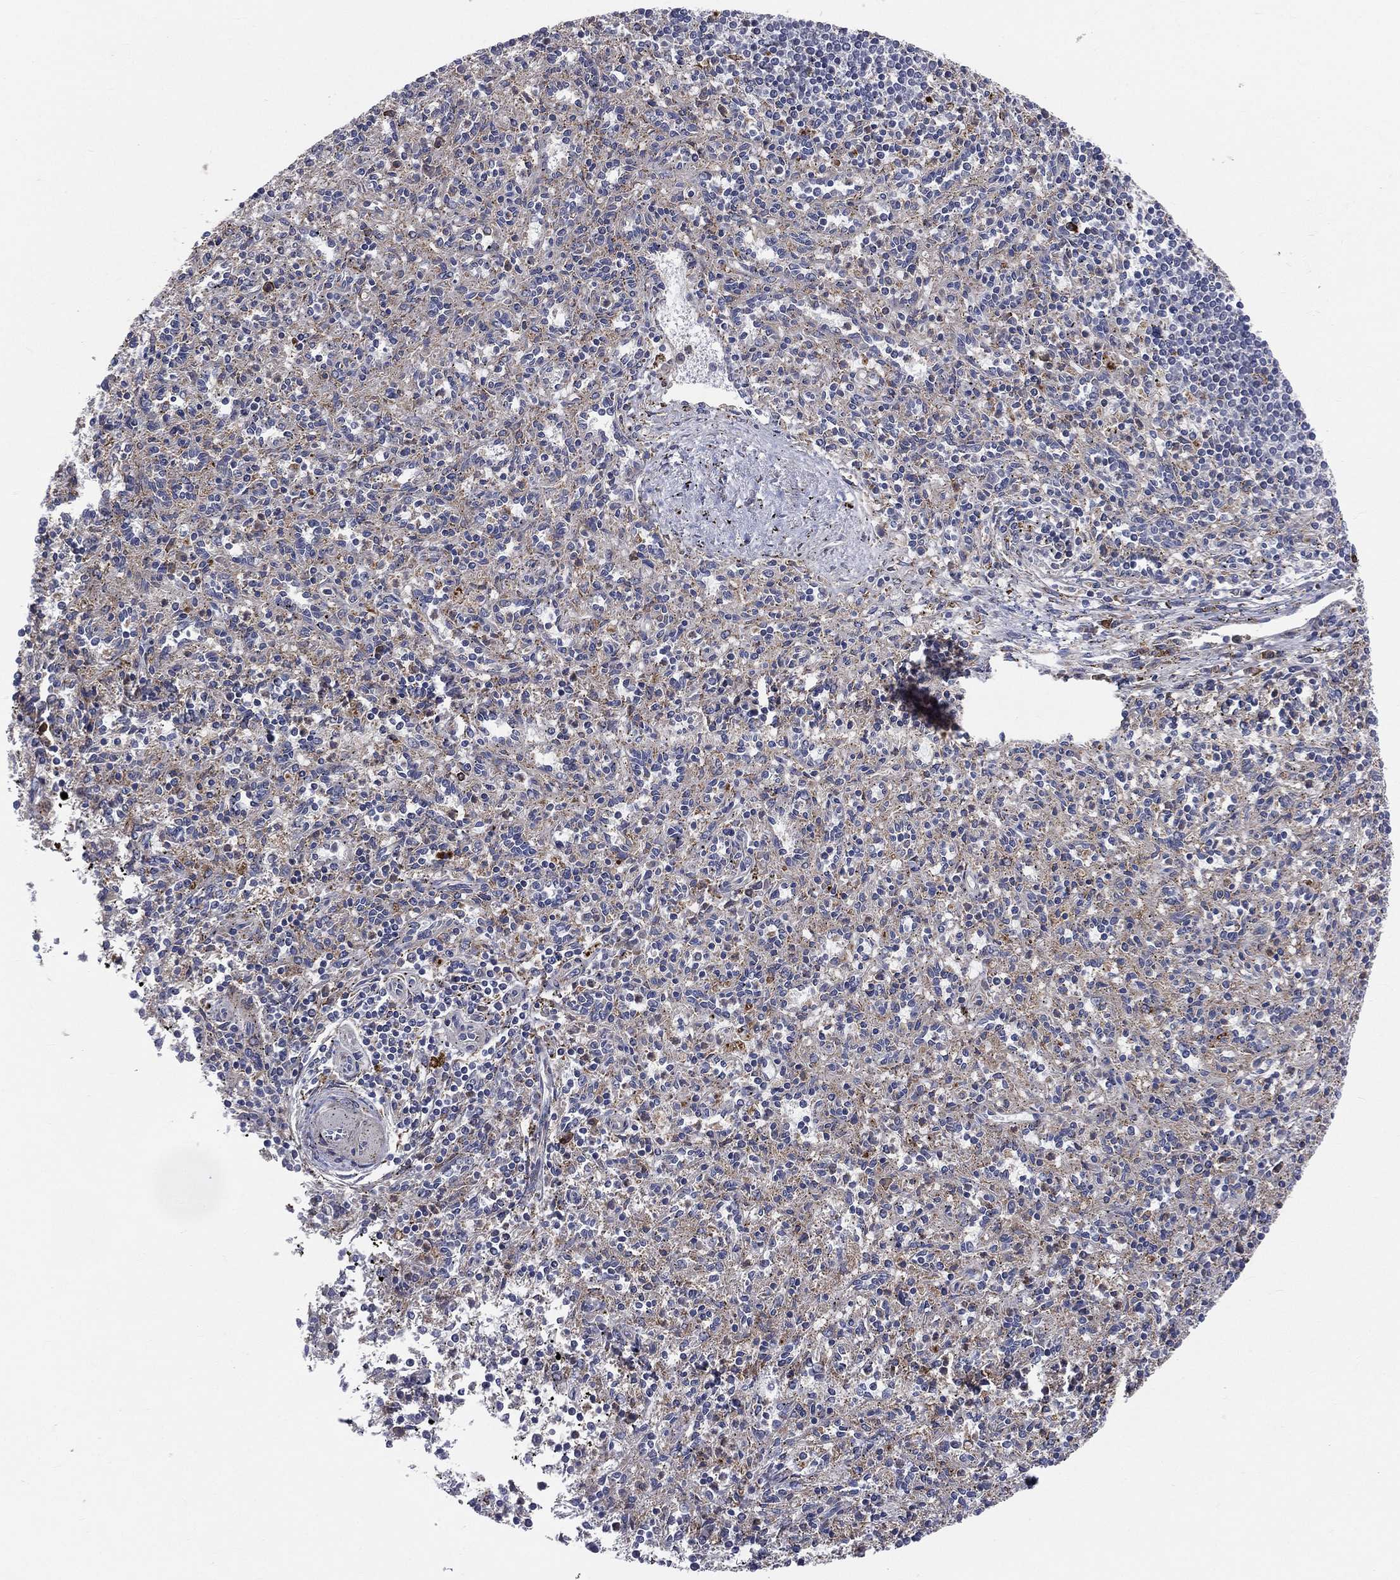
{"staining": {"intensity": "moderate", "quantity": "<25%", "location": "cytoplasmic/membranous"}, "tissue": "spleen", "cell_type": "Cells in red pulp", "image_type": "normal", "snomed": [{"axis": "morphology", "description": "Normal tissue, NOS"}, {"axis": "topography", "description": "Spleen"}], "caption": "The immunohistochemical stain labels moderate cytoplasmic/membranous staining in cells in red pulp of benign spleen. The staining is performed using DAB brown chromogen to label protein expression. The nuclei are counter-stained blue using hematoxylin.", "gene": "CCDC159", "patient": {"sex": "male", "age": 69}}